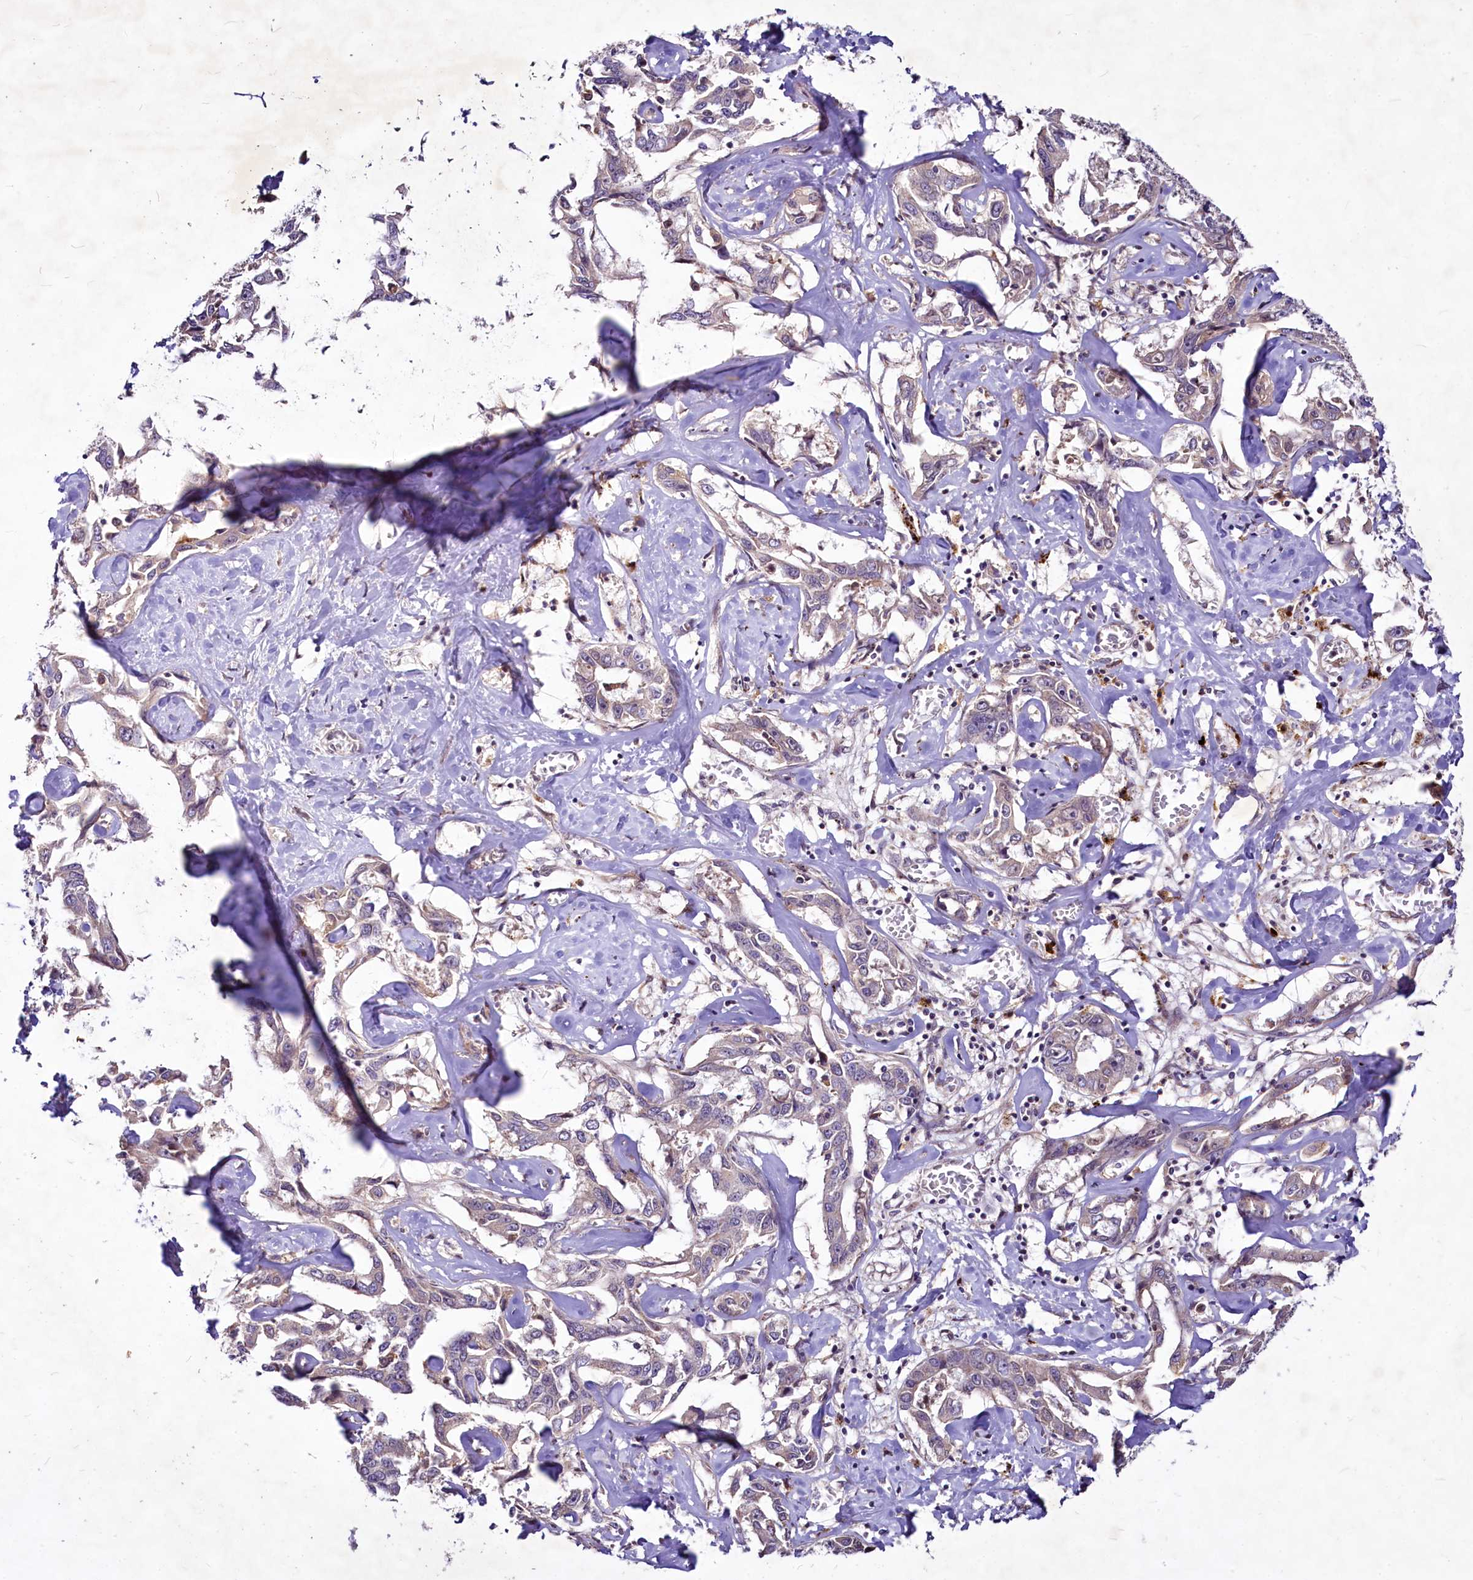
{"staining": {"intensity": "negative", "quantity": "none", "location": "none"}, "tissue": "liver cancer", "cell_type": "Tumor cells", "image_type": "cancer", "snomed": [{"axis": "morphology", "description": "Cholangiocarcinoma"}, {"axis": "topography", "description": "Liver"}], "caption": "There is no significant expression in tumor cells of liver cancer.", "gene": "C11orf86", "patient": {"sex": "male", "age": 59}}